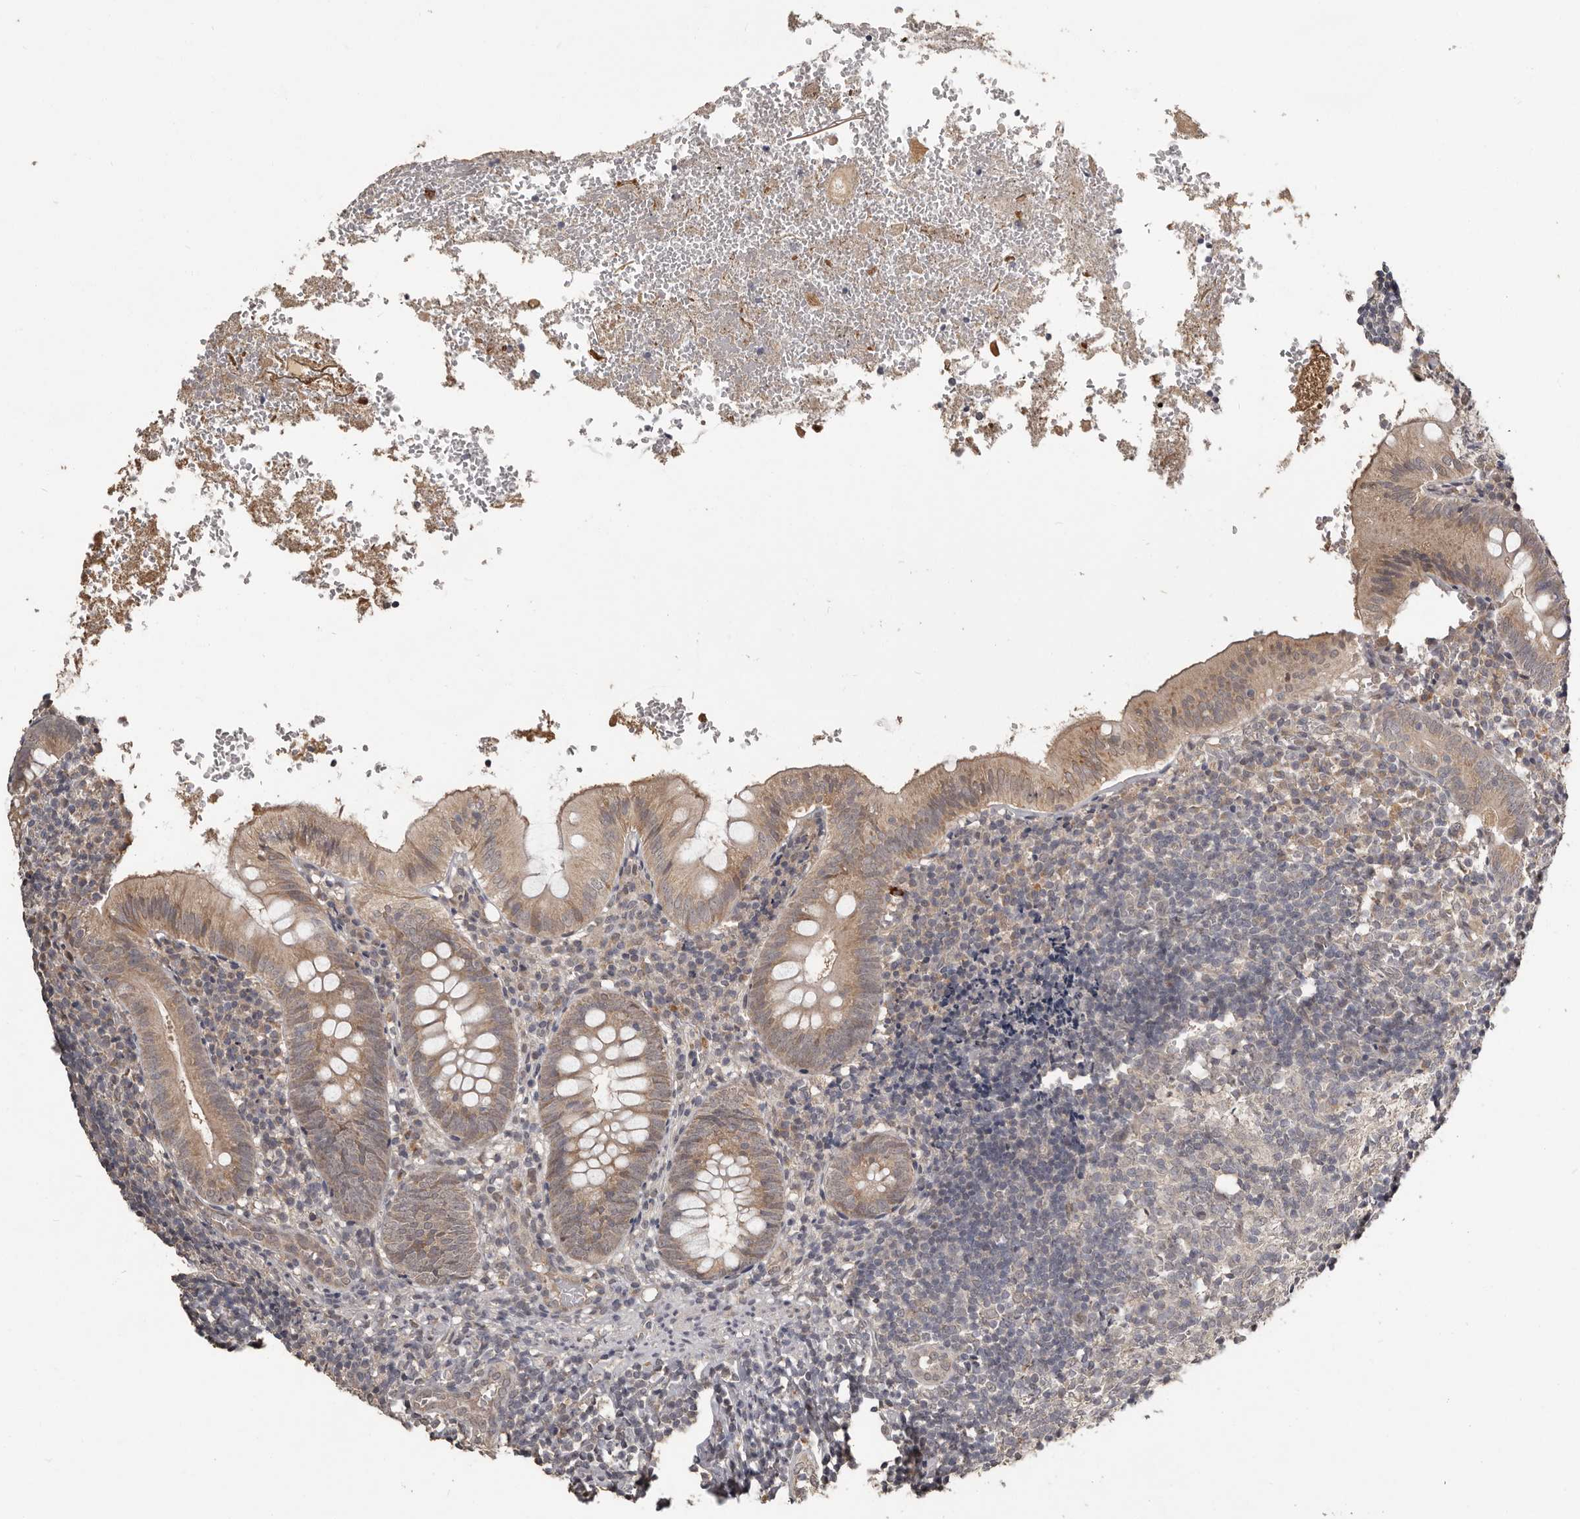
{"staining": {"intensity": "moderate", "quantity": ">75%", "location": "cytoplasmic/membranous"}, "tissue": "appendix", "cell_type": "Glandular cells", "image_type": "normal", "snomed": [{"axis": "morphology", "description": "Normal tissue, NOS"}, {"axis": "topography", "description": "Appendix"}], "caption": "Appendix was stained to show a protein in brown. There is medium levels of moderate cytoplasmic/membranous staining in approximately >75% of glandular cells. Ihc stains the protein of interest in brown and the nuclei are stained blue.", "gene": "ZFP14", "patient": {"sex": "male", "age": 8}}